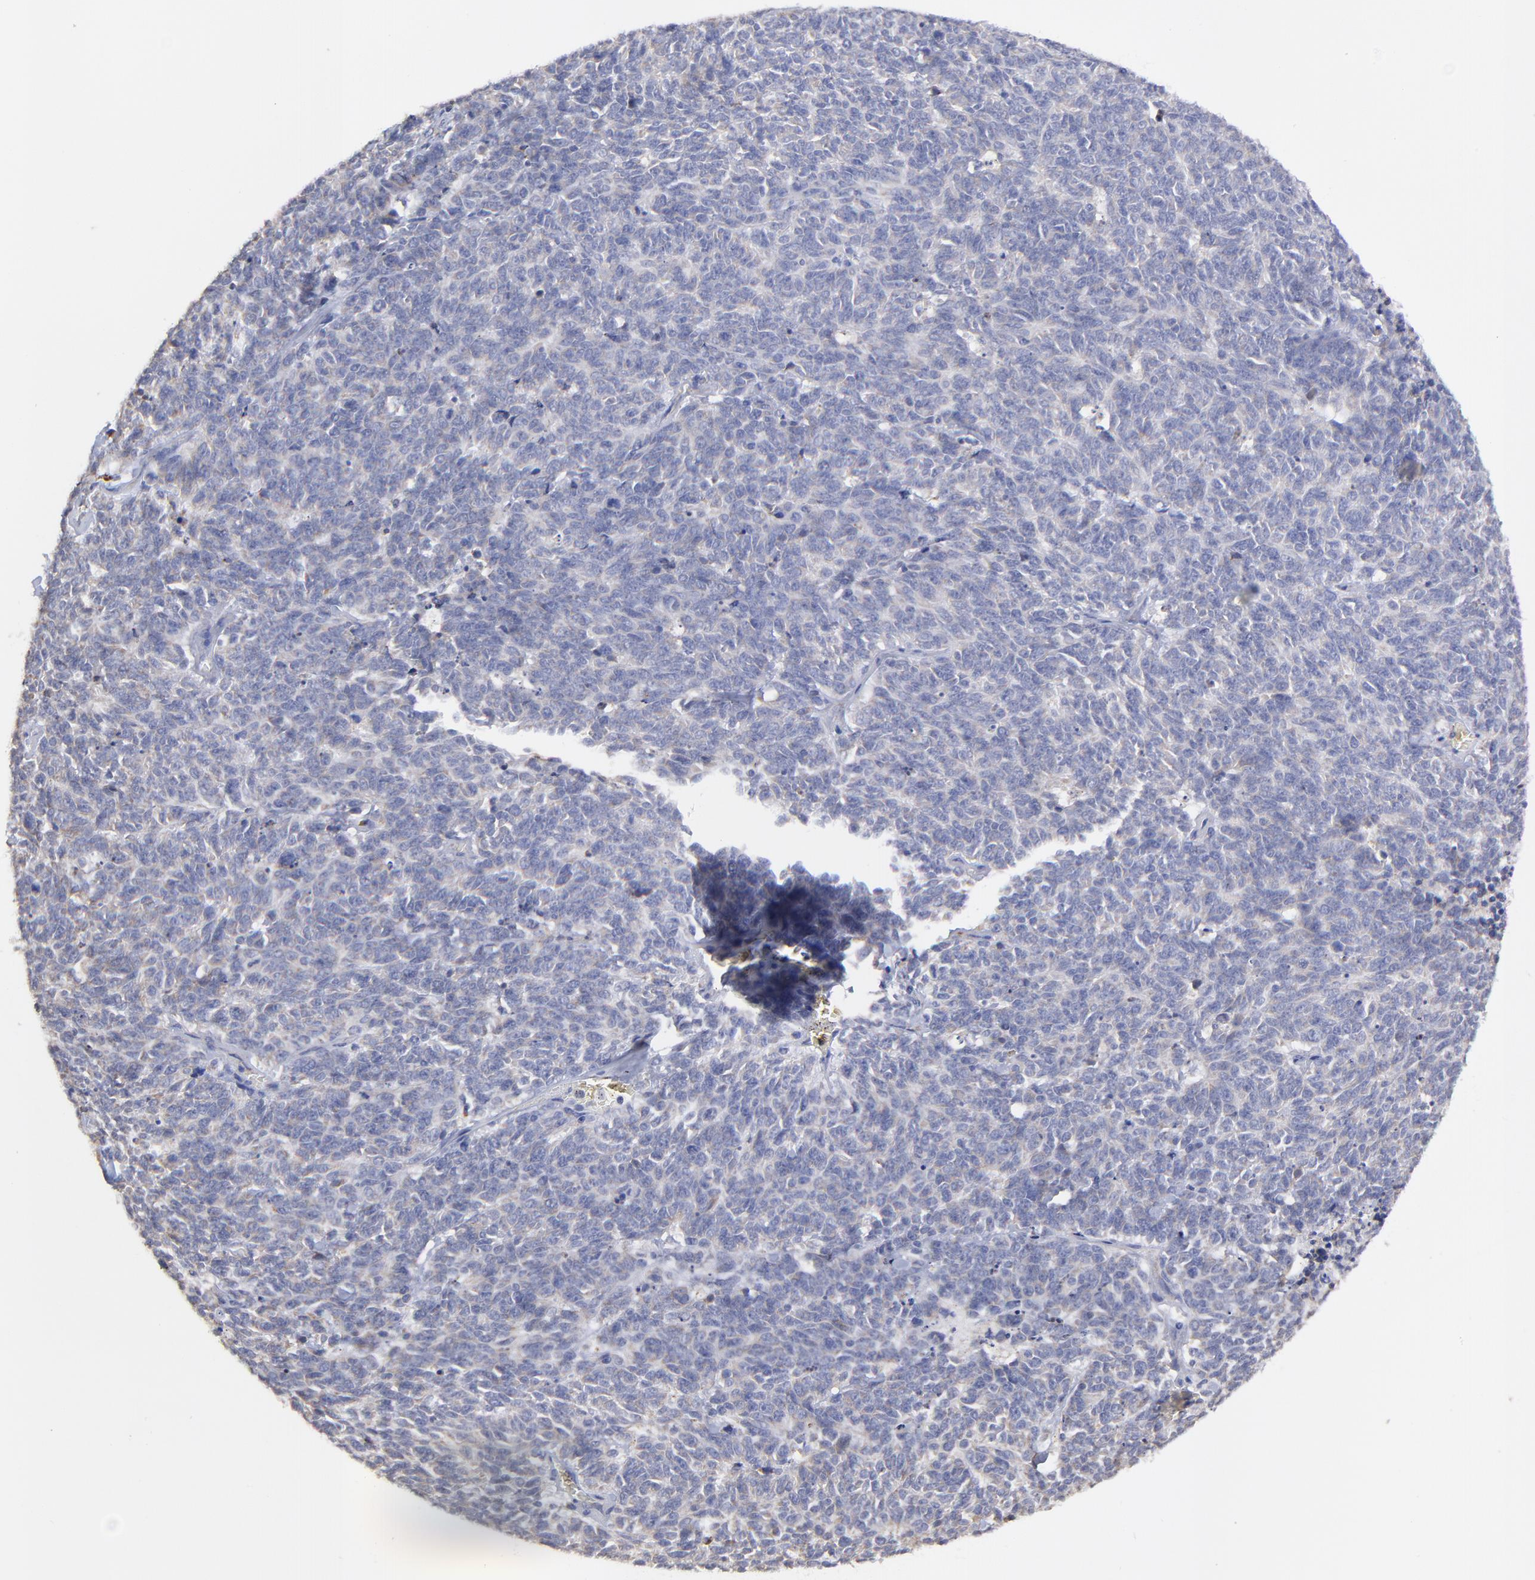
{"staining": {"intensity": "negative", "quantity": "none", "location": "none"}, "tissue": "lung cancer", "cell_type": "Tumor cells", "image_type": "cancer", "snomed": [{"axis": "morphology", "description": "Neoplasm, malignant, NOS"}, {"axis": "topography", "description": "Lung"}], "caption": "High power microscopy micrograph of an IHC photomicrograph of neoplasm (malignant) (lung), revealing no significant positivity in tumor cells.", "gene": "GCSAM", "patient": {"sex": "female", "age": 58}}